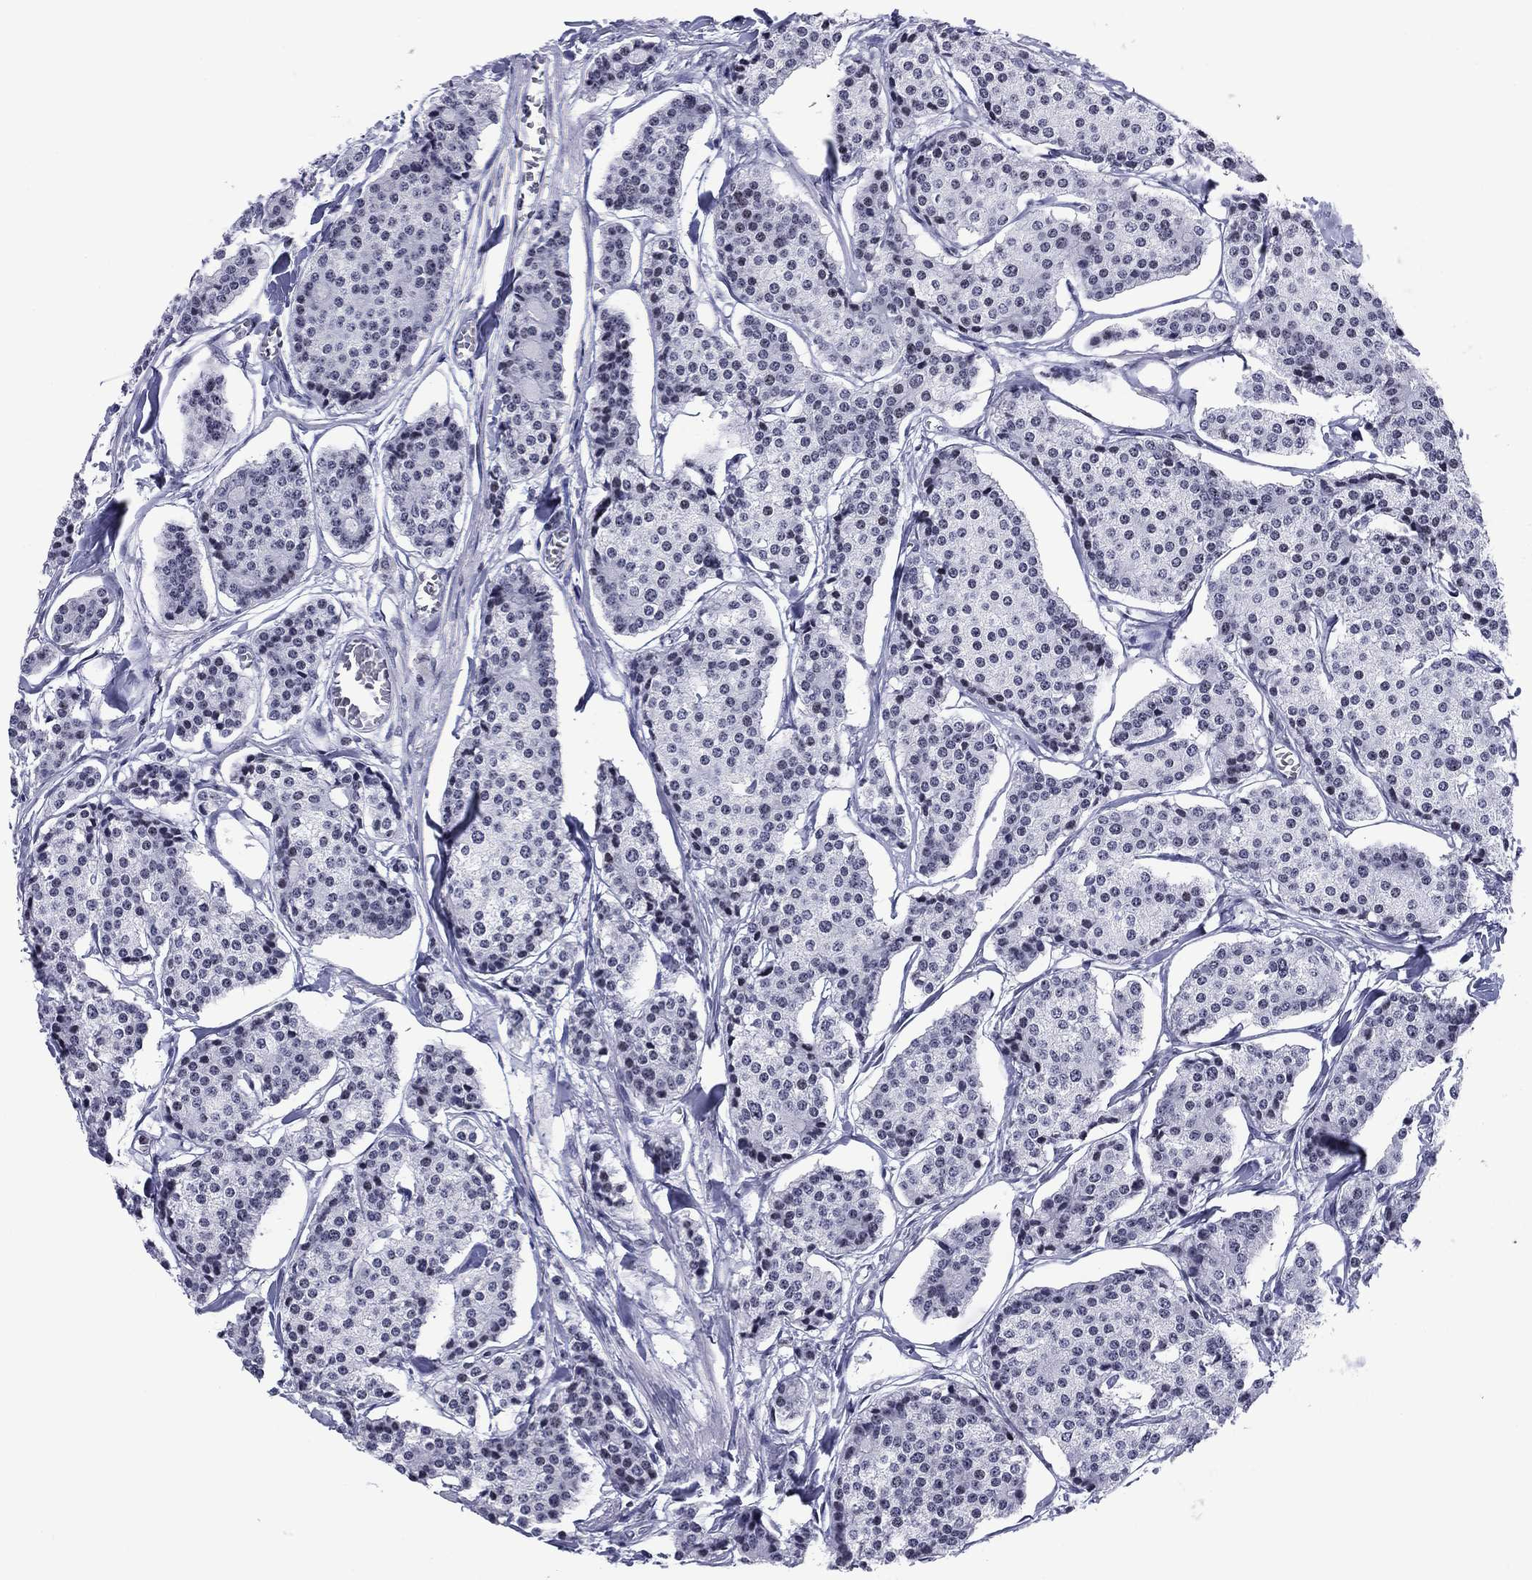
{"staining": {"intensity": "negative", "quantity": "none", "location": "none"}, "tissue": "carcinoid", "cell_type": "Tumor cells", "image_type": "cancer", "snomed": [{"axis": "morphology", "description": "Carcinoid, malignant, NOS"}, {"axis": "topography", "description": "Small intestine"}], "caption": "High power microscopy image of an IHC photomicrograph of malignant carcinoid, revealing no significant staining in tumor cells.", "gene": "CCDC144A", "patient": {"sex": "female", "age": 65}}